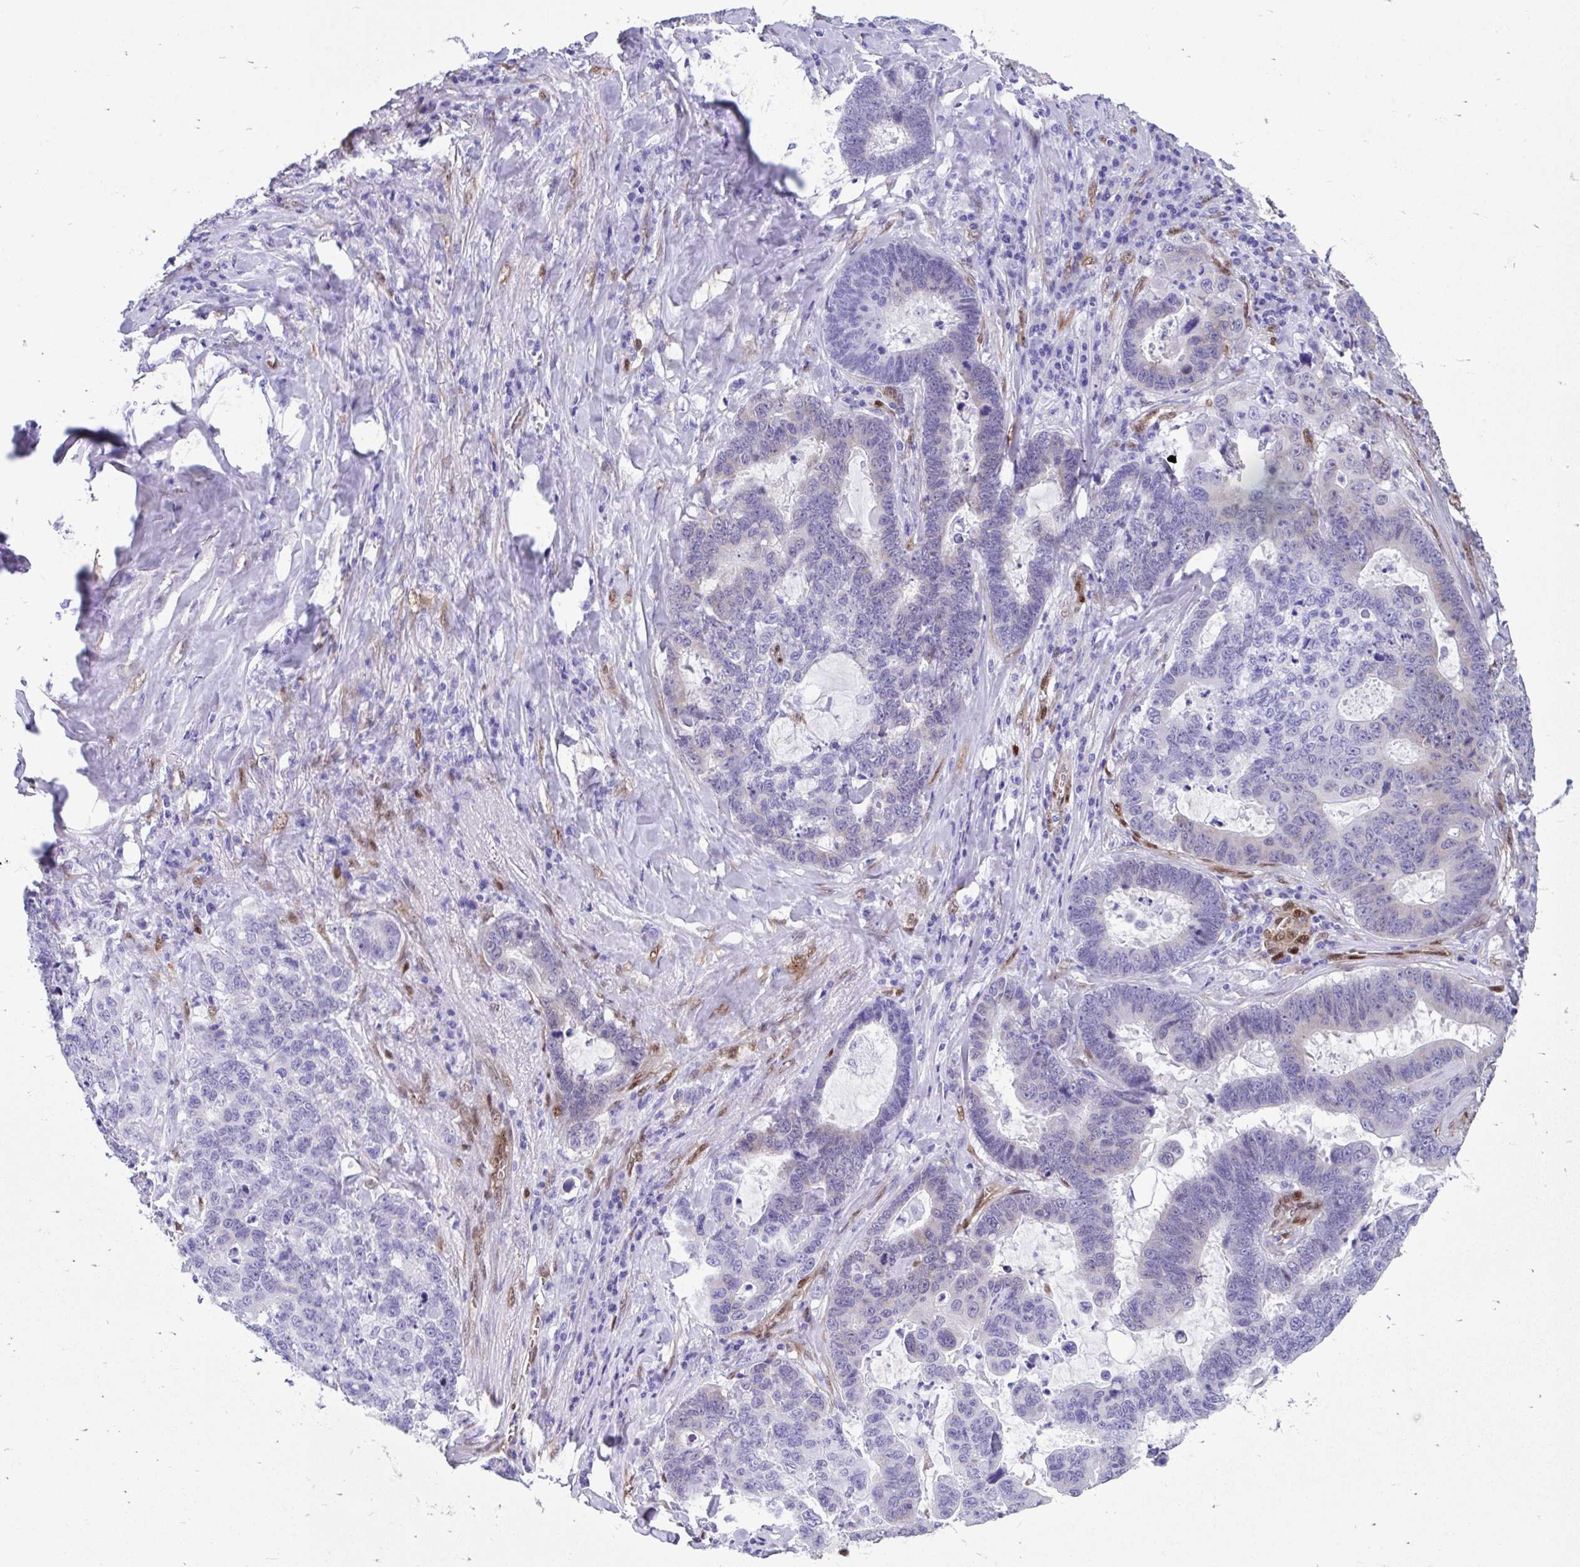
{"staining": {"intensity": "negative", "quantity": "none", "location": "none"}, "tissue": "lung cancer", "cell_type": "Tumor cells", "image_type": "cancer", "snomed": [{"axis": "morphology", "description": "Aneuploidy"}, {"axis": "morphology", "description": "Adenocarcinoma, NOS"}, {"axis": "morphology", "description": "Adenocarcinoma primary or metastatic"}, {"axis": "topography", "description": "Lung"}], "caption": "High magnification brightfield microscopy of lung adenocarcinoma primary or metastatic stained with DAB (3,3'-diaminobenzidine) (brown) and counterstained with hematoxylin (blue): tumor cells show no significant staining.", "gene": "RBPMS", "patient": {"sex": "female", "age": 75}}